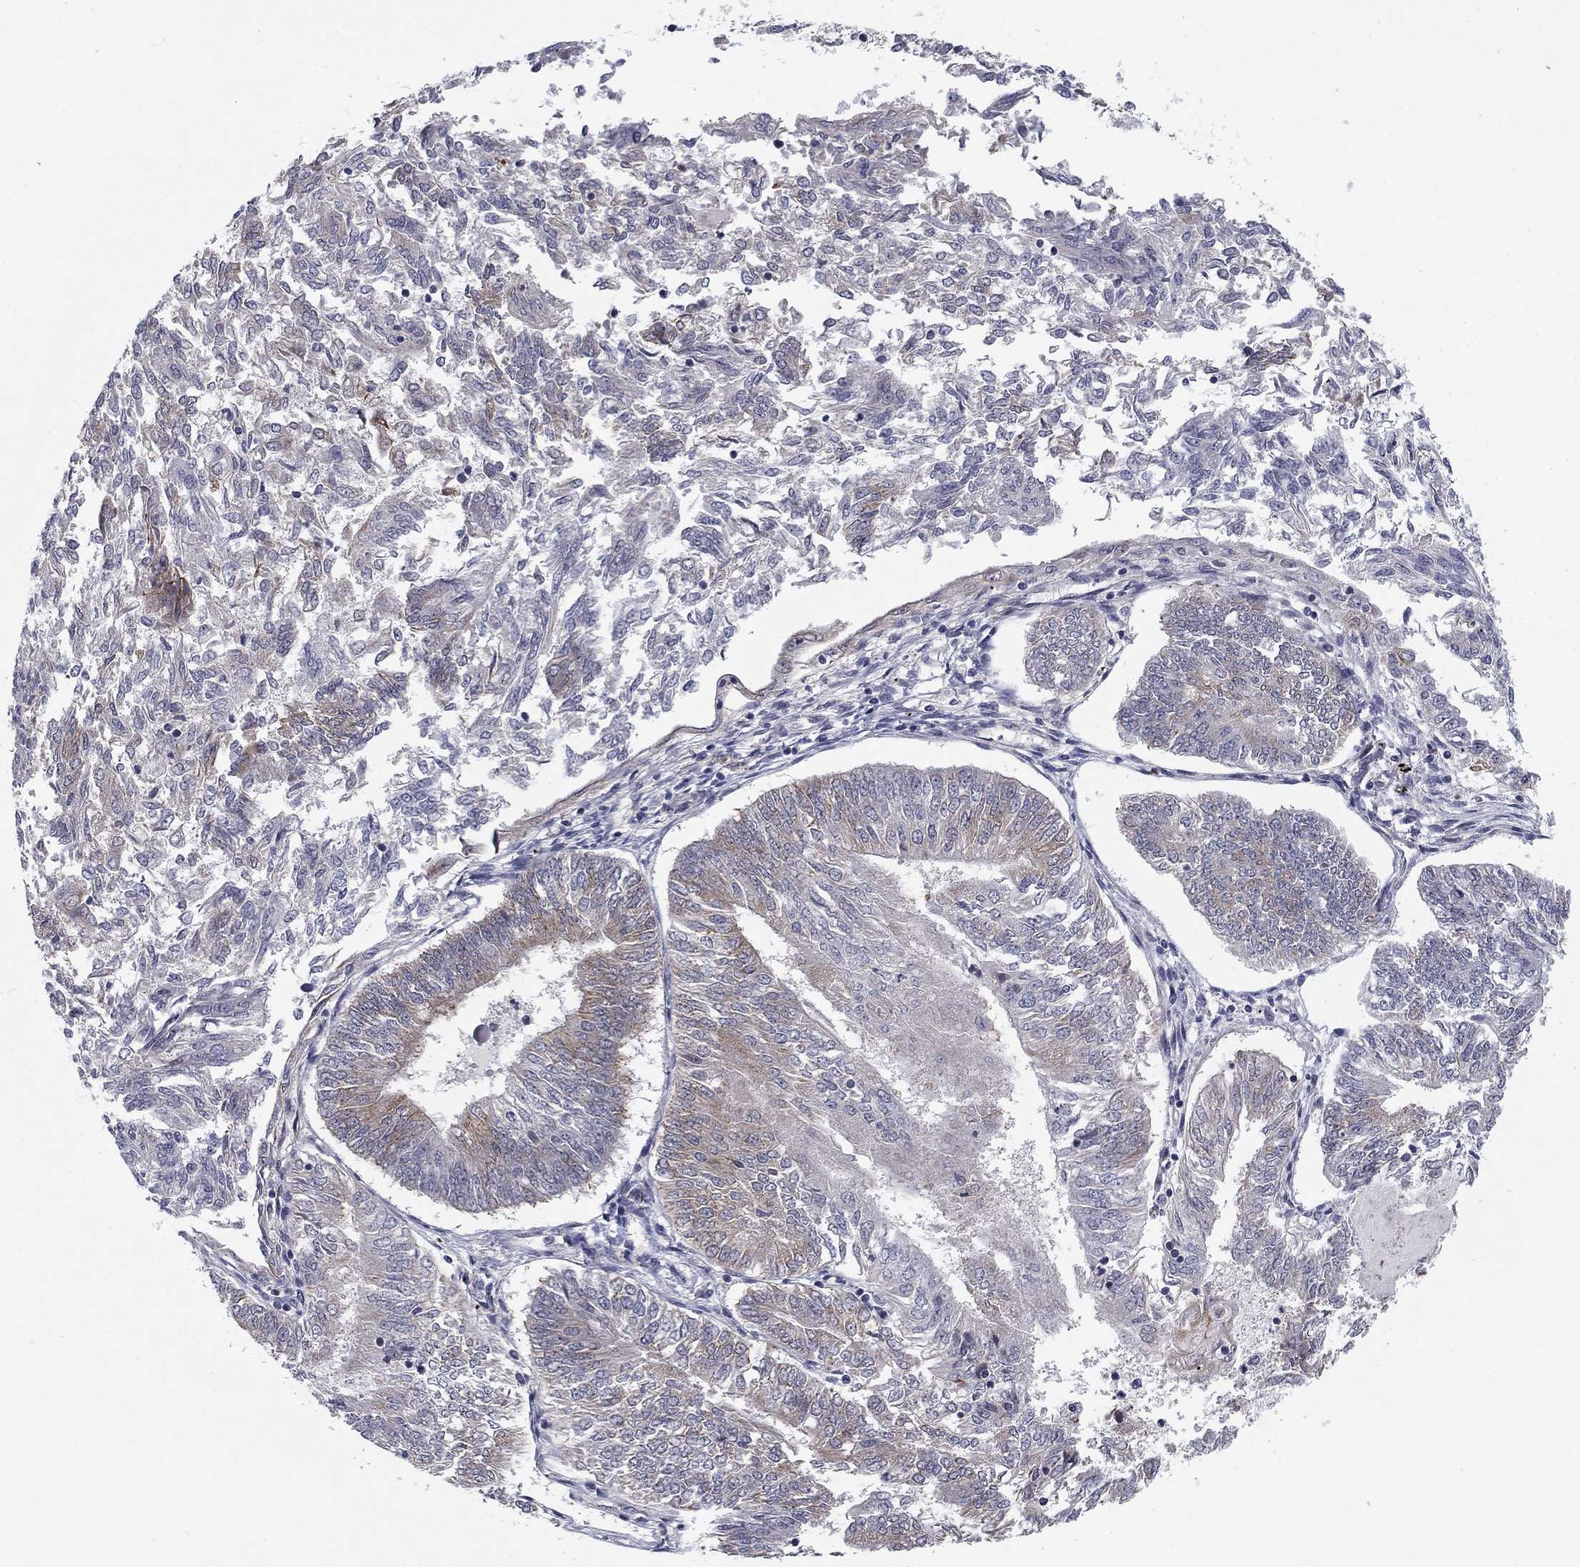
{"staining": {"intensity": "moderate", "quantity": "<25%", "location": "cytoplasmic/membranous"}, "tissue": "endometrial cancer", "cell_type": "Tumor cells", "image_type": "cancer", "snomed": [{"axis": "morphology", "description": "Adenocarcinoma, NOS"}, {"axis": "topography", "description": "Endometrium"}], "caption": "This is a histology image of IHC staining of endometrial adenocarcinoma, which shows moderate staining in the cytoplasmic/membranous of tumor cells.", "gene": "BCL11A", "patient": {"sex": "female", "age": 58}}